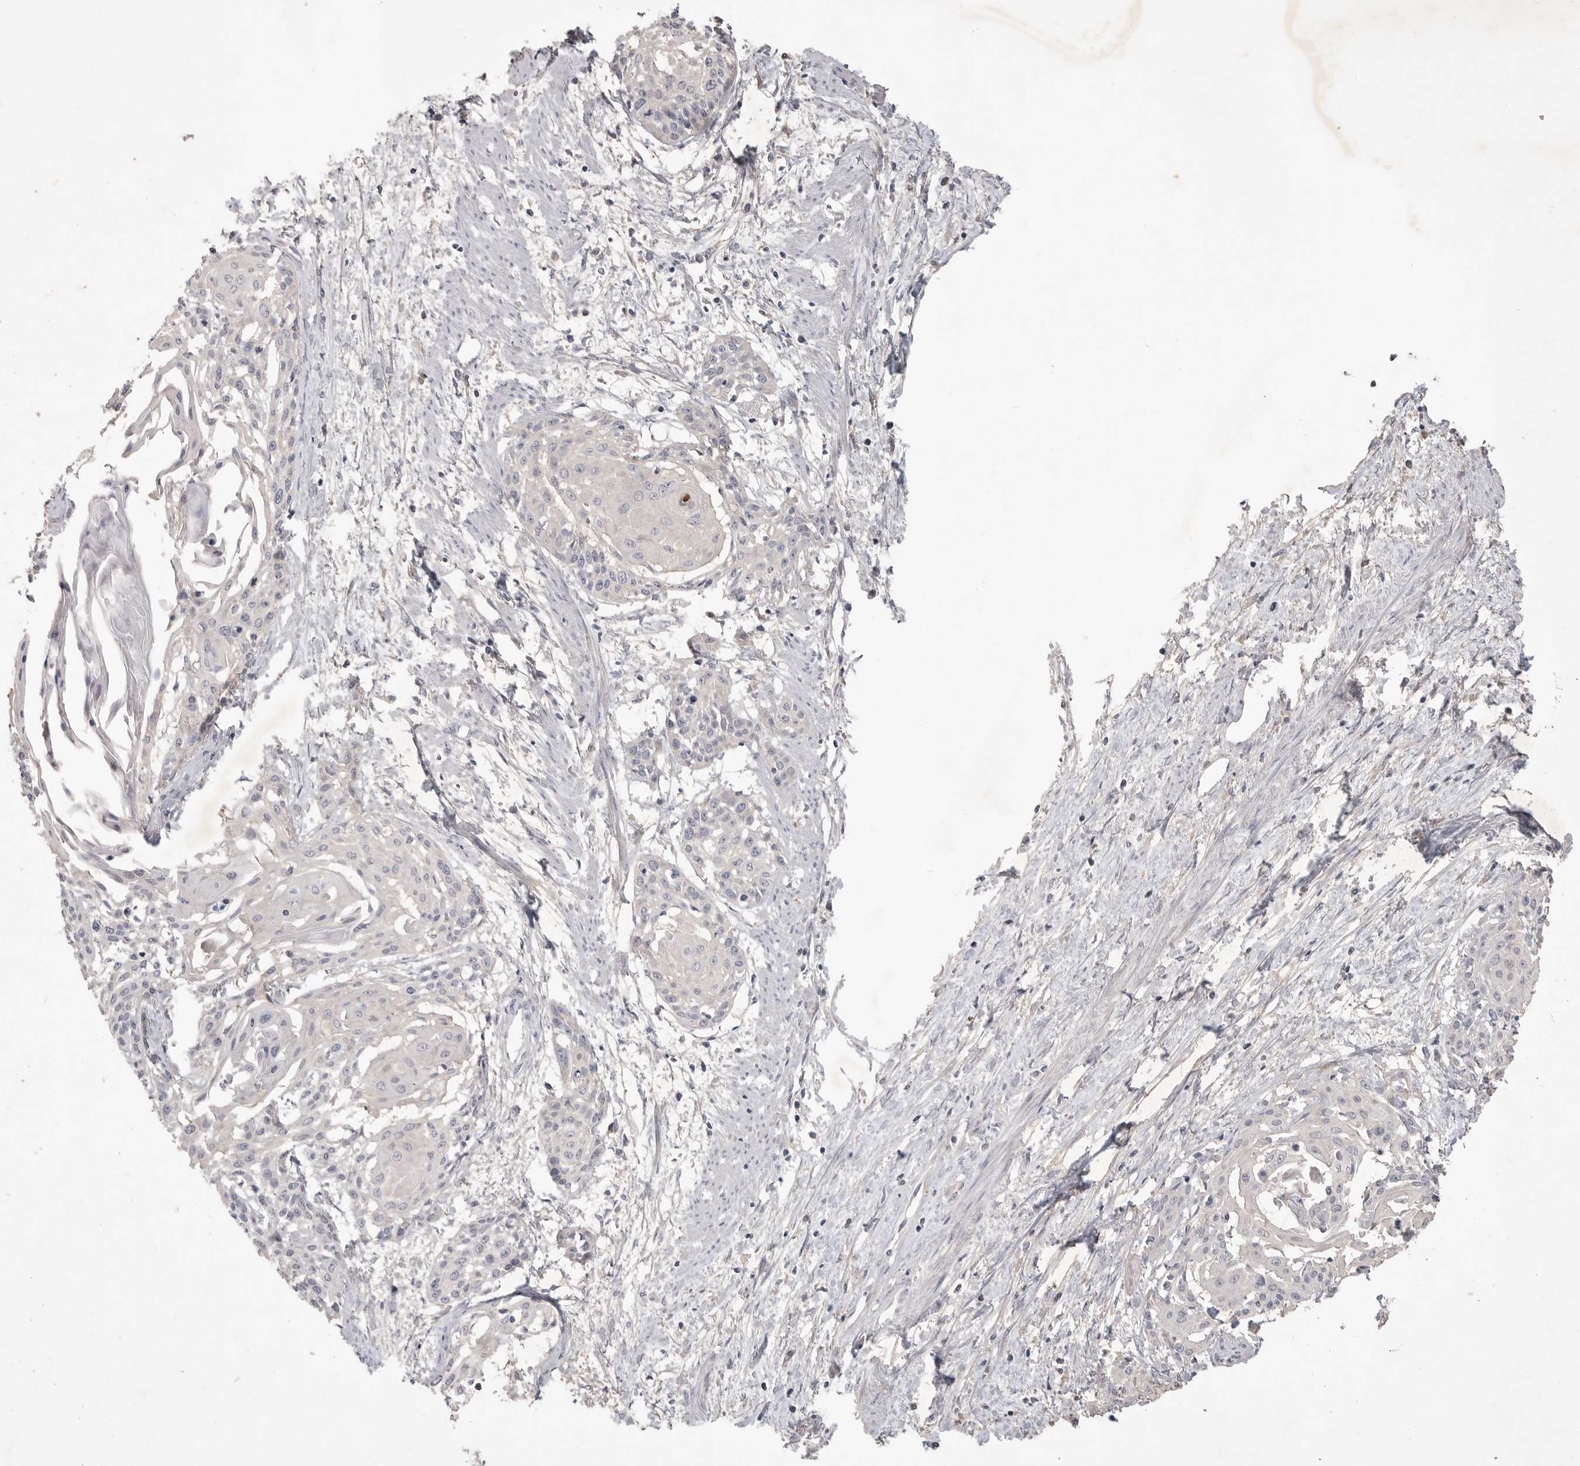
{"staining": {"intensity": "negative", "quantity": "none", "location": "none"}, "tissue": "cervical cancer", "cell_type": "Tumor cells", "image_type": "cancer", "snomed": [{"axis": "morphology", "description": "Squamous cell carcinoma, NOS"}, {"axis": "topography", "description": "Cervix"}], "caption": "This is a image of IHC staining of cervical cancer (squamous cell carcinoma), which shows no staining in tumor cells.", "gene": "ITGAD", "patient": {"sex": "female", "age": 57}}